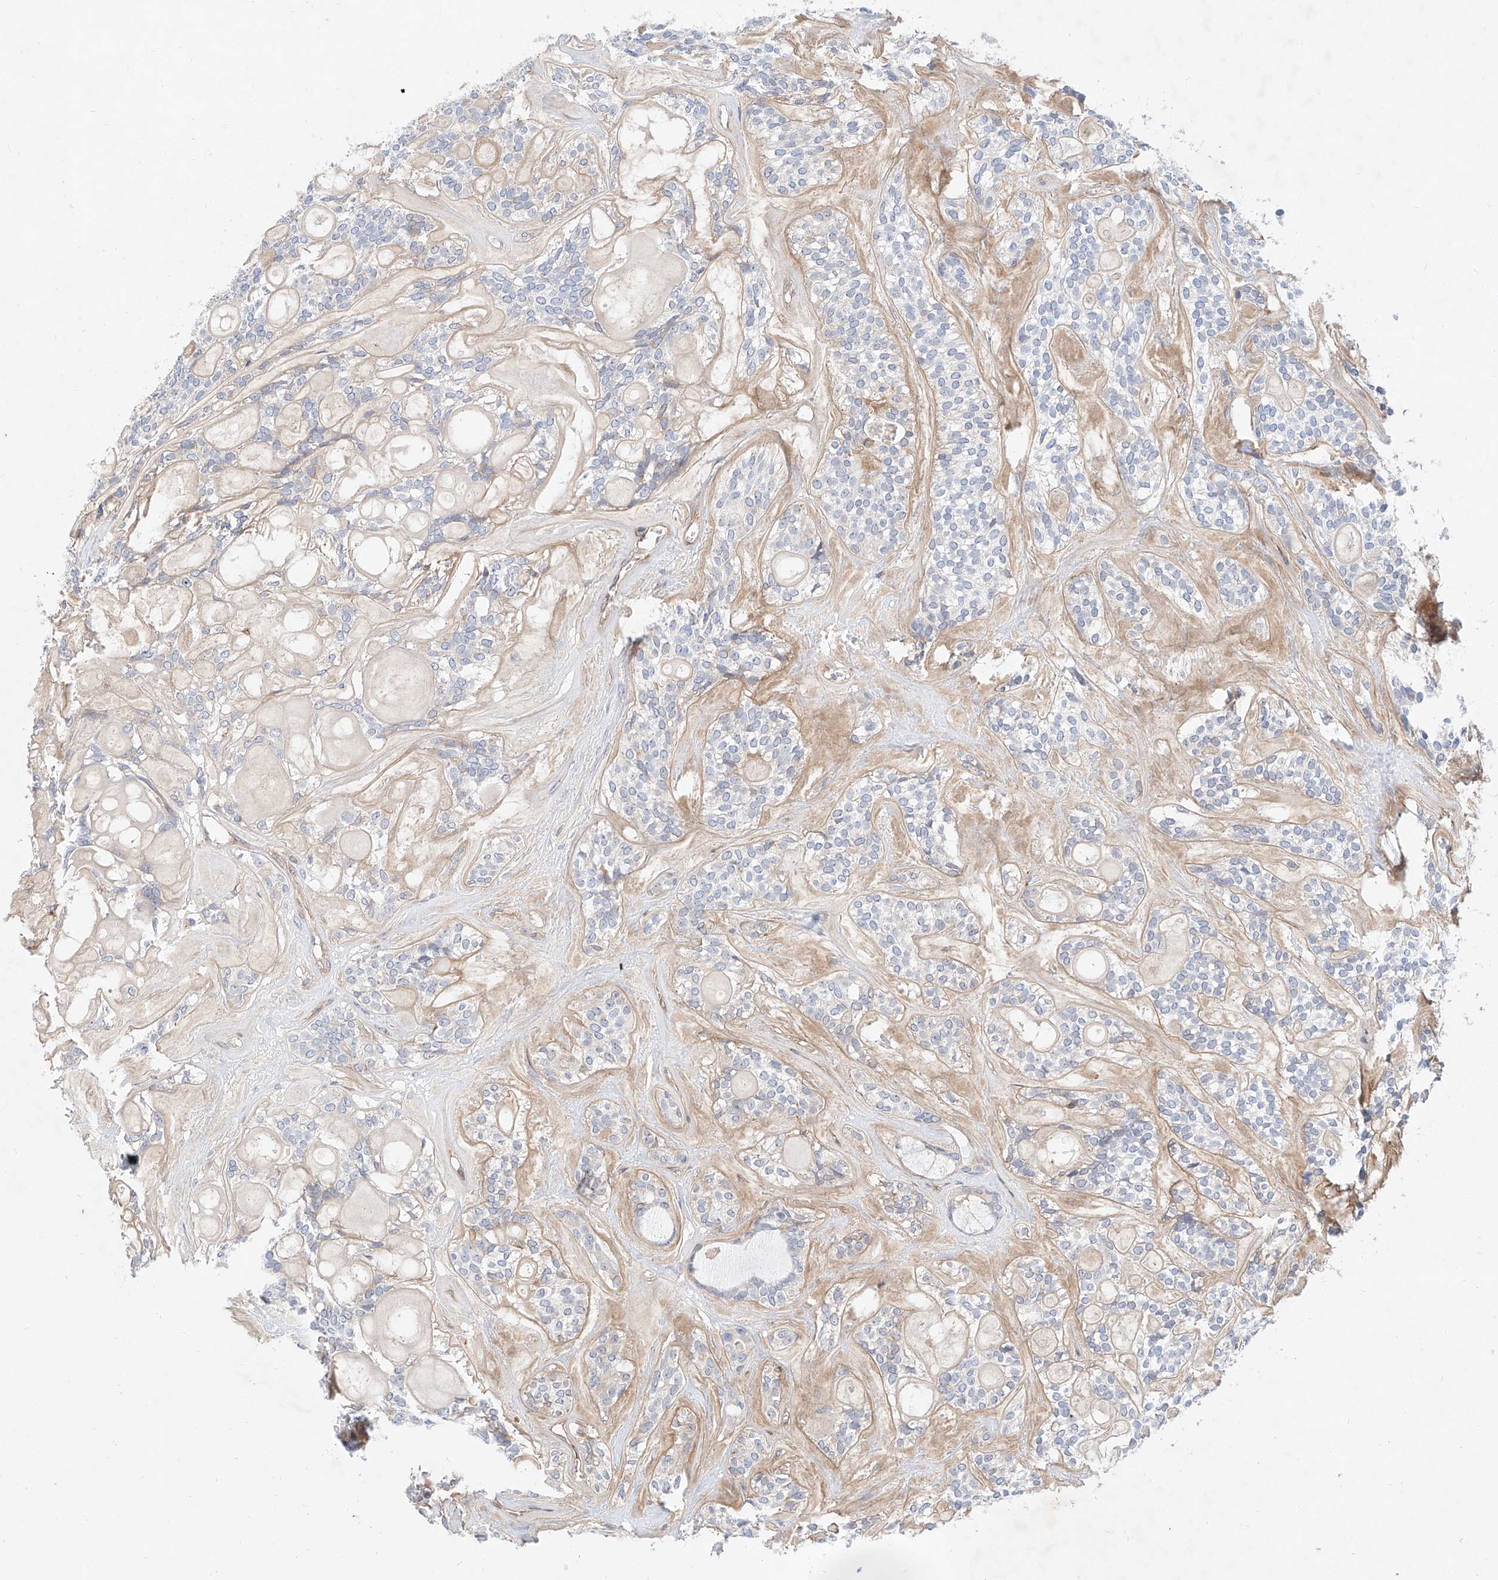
{"staining": {"intensity": "negative", "quantity": "none", "location": "none"}, "tissue": "head and neck cancer", "cell_type": "Tumor cells", "image_type": "cancer", "snomed": [{"axis": "morphology", "description": "Adenocarcinoma, NOS"}, {"axis": "topography", "description": "Head-Neck"}], "caption": "High power microscopy image of an immunohistochemistry (IHC) photomicrograph of adenocarcinoma (head and neck), revealing no significant expression in tumor cells. (DAB (3,3'-diaminobenzidine) immunohistochemistry (IHC) with hematoxylin counter stain).", "gene": "SBSPON", "patient": {"sex": "male", "age": 66}}